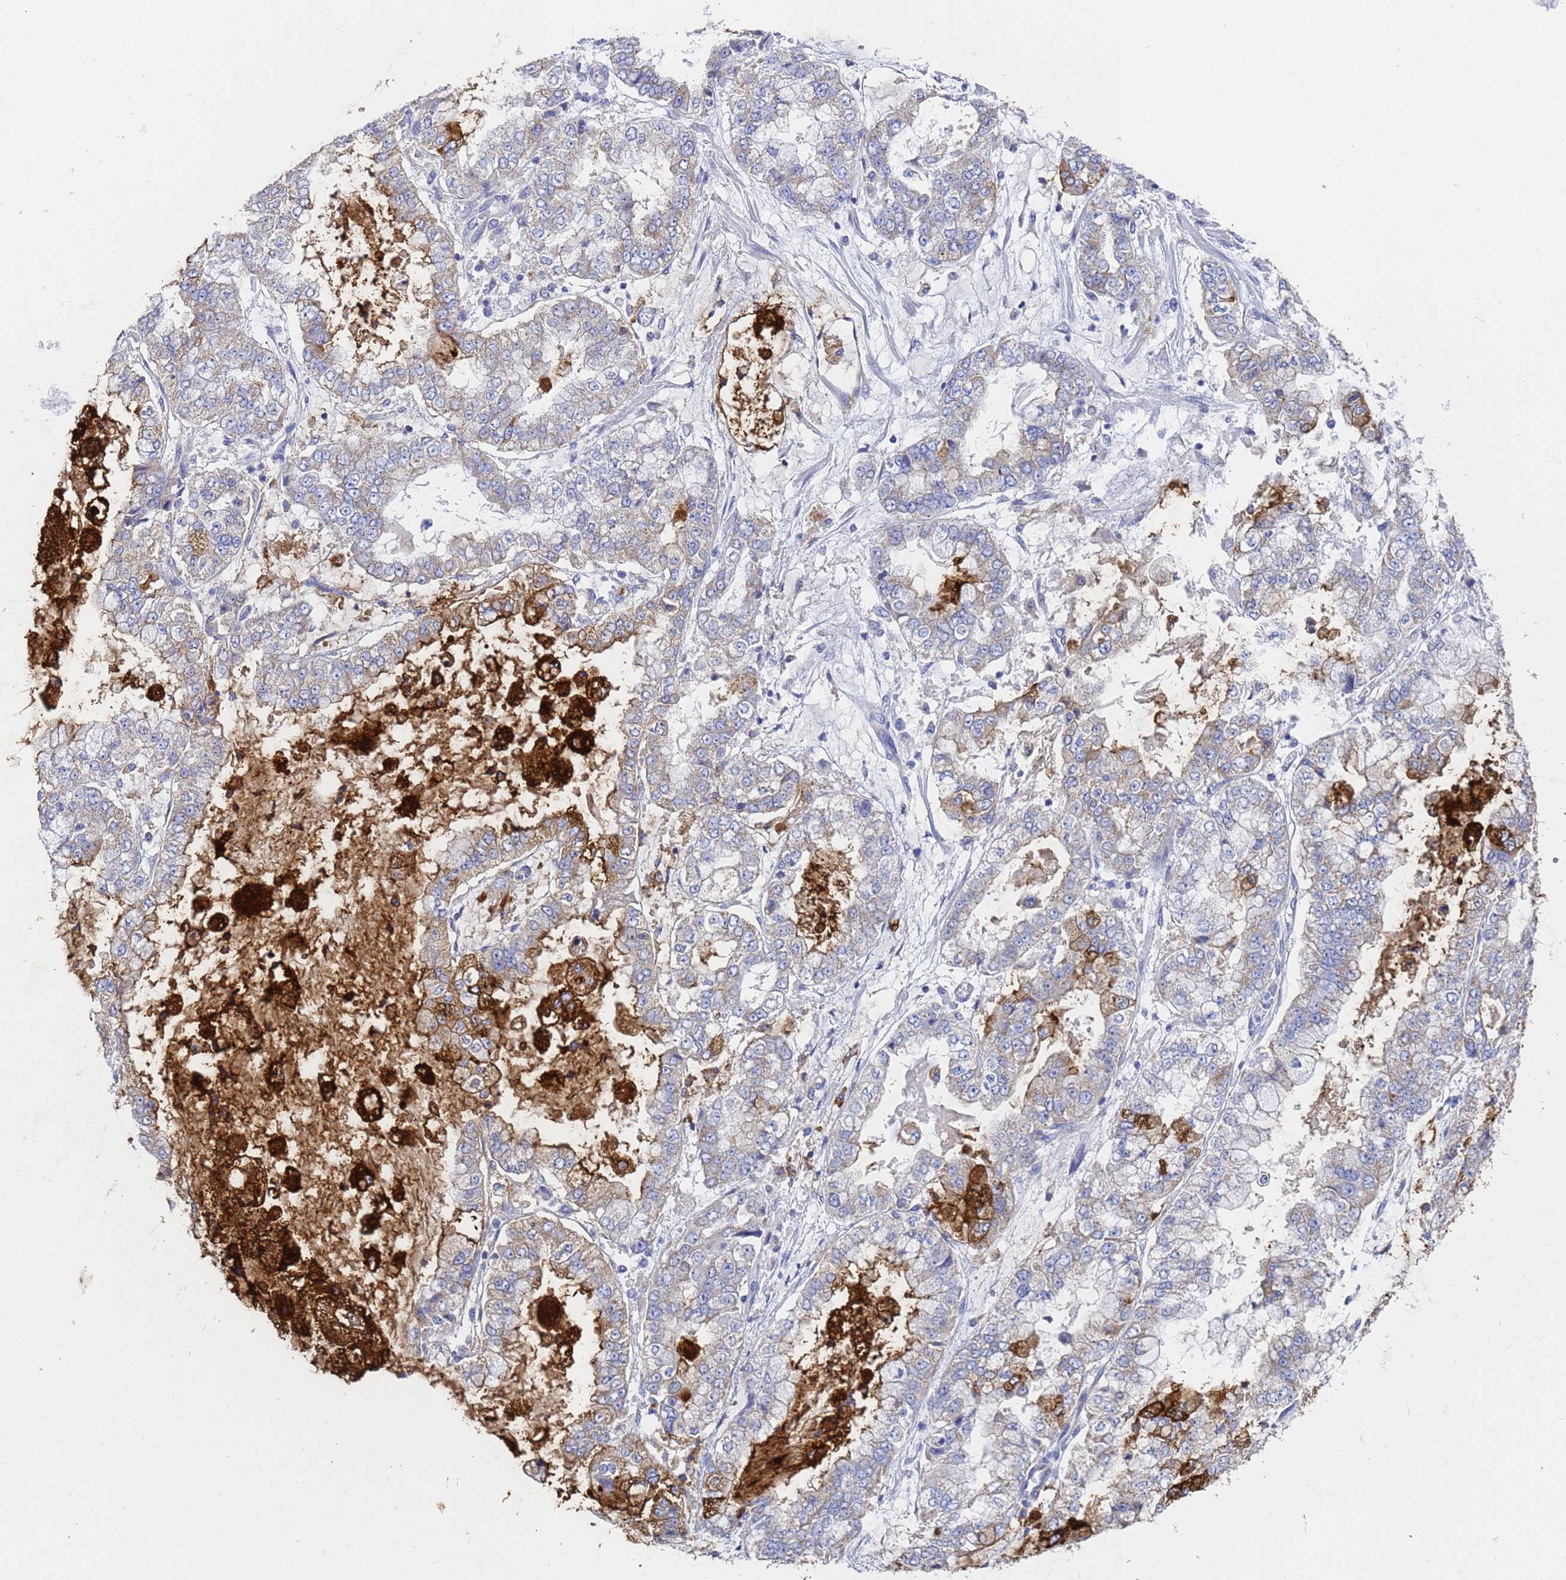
{"staining": {"intensity": "weak", "quantity": "25%-75%", "location": "cytoplasmic/membranous"}, "tissue": "stomach cancer", "cell_type": "Tumor cells", "image_type": "cancer", "snomed": [{"axis": "morphology", "description": "Adenocarcinoma, NOS"}, {"axis": "topography", "description": "Stomach"}], "caption": "A photomicrograph showing weak cytoplasmic/membranous expression in approximately 25%-75% of tumor cells in stomach cancer, as visualized by brown immunohistochemical staining.", "gene": "TM4SF4", "patient": {"sex": "male", "age": 76}}